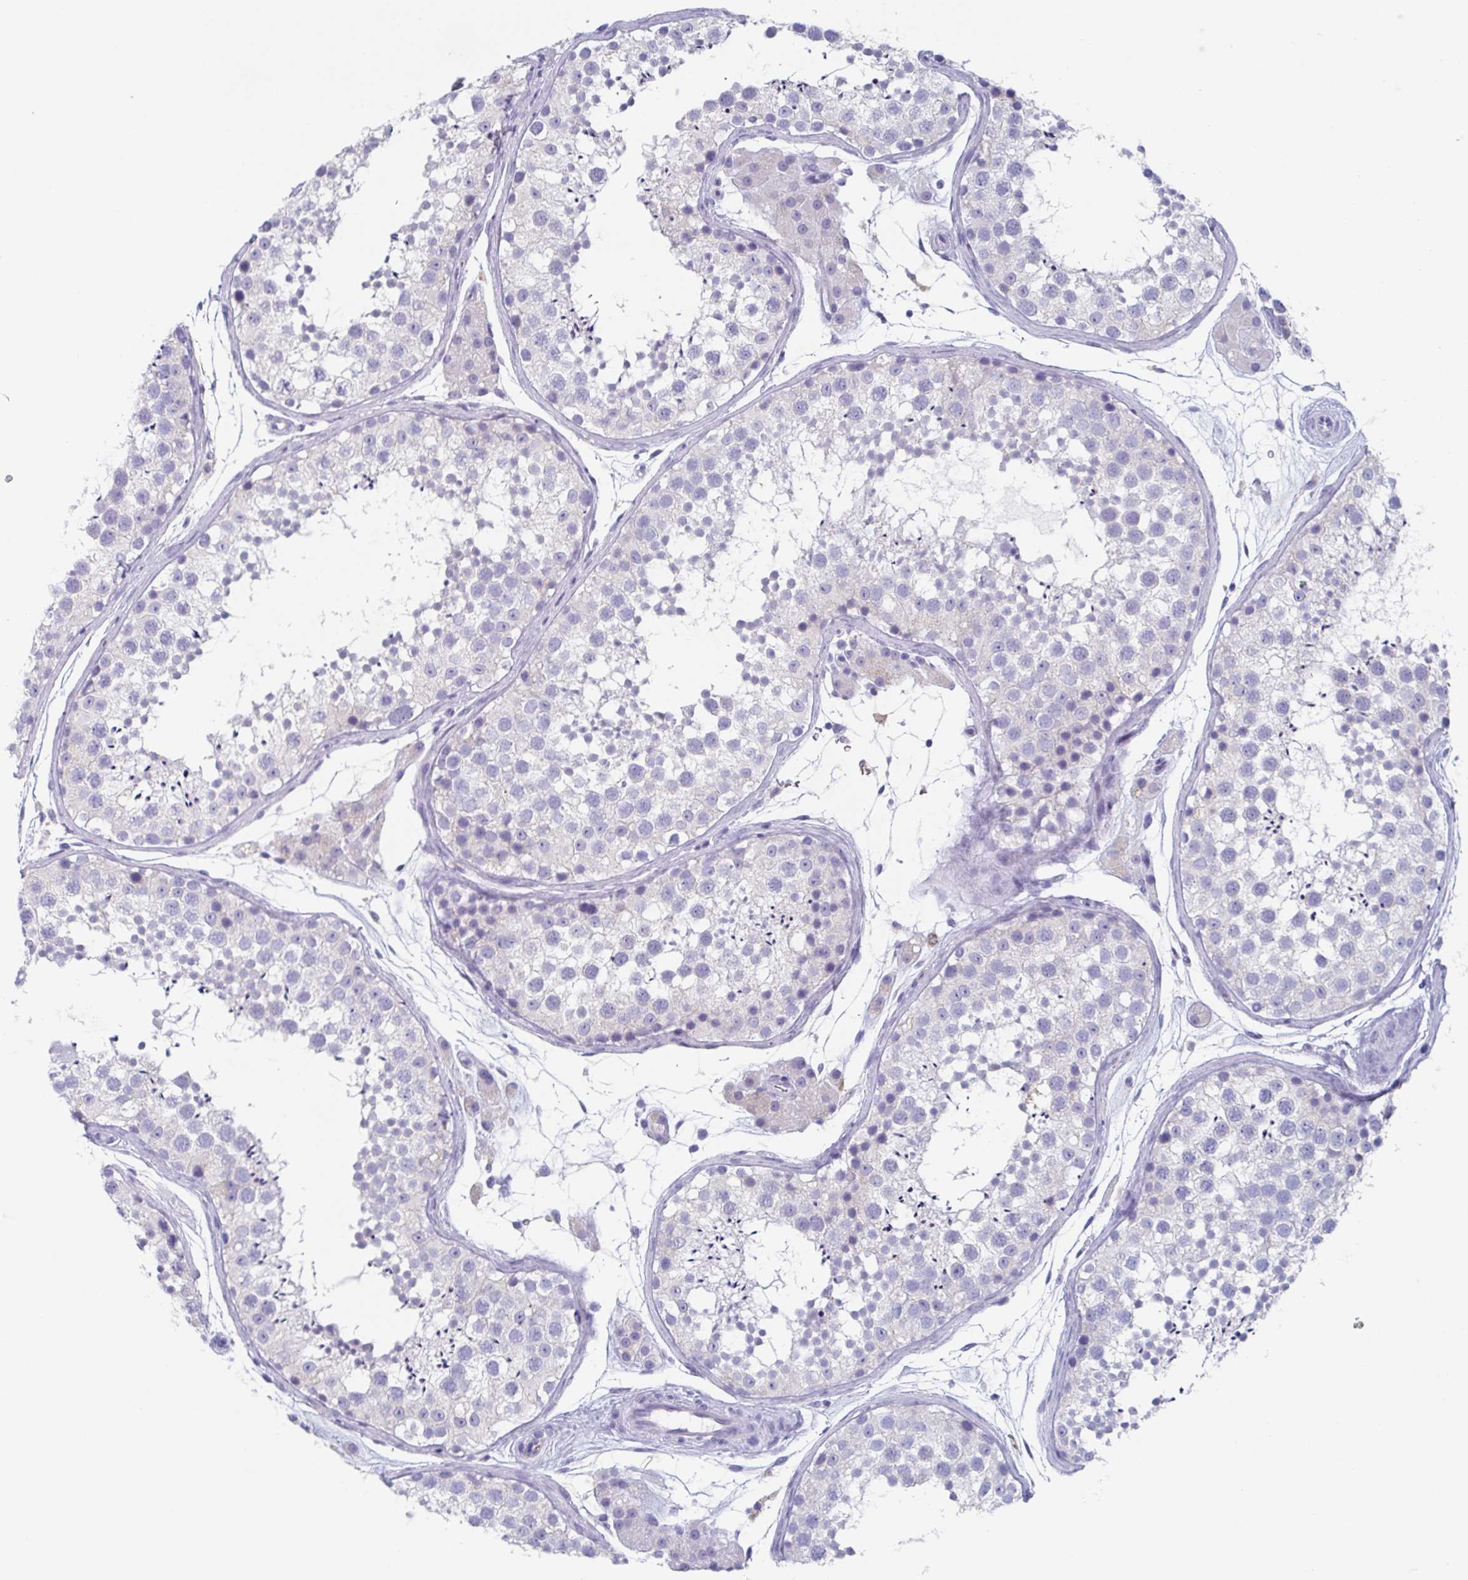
{"staining": {"intensity": "negative", "quantity": "none", "location": "none"}, "tissue": "testis", "cell_type": "Cells in seminiferous ducts", "image_type": "normal", "snomed": [{"axis": "morphology", "description": "Normal tissue, NOS"}, {"axis": "topography", "description": "Testis"}], "caption": "The immunohistochemistry (IHC) micrograph has no significant positivity in cells in seminiferous ducts of testis.", "gene": "LYRM2", "patient": {"sex": "male", "age": 41}}